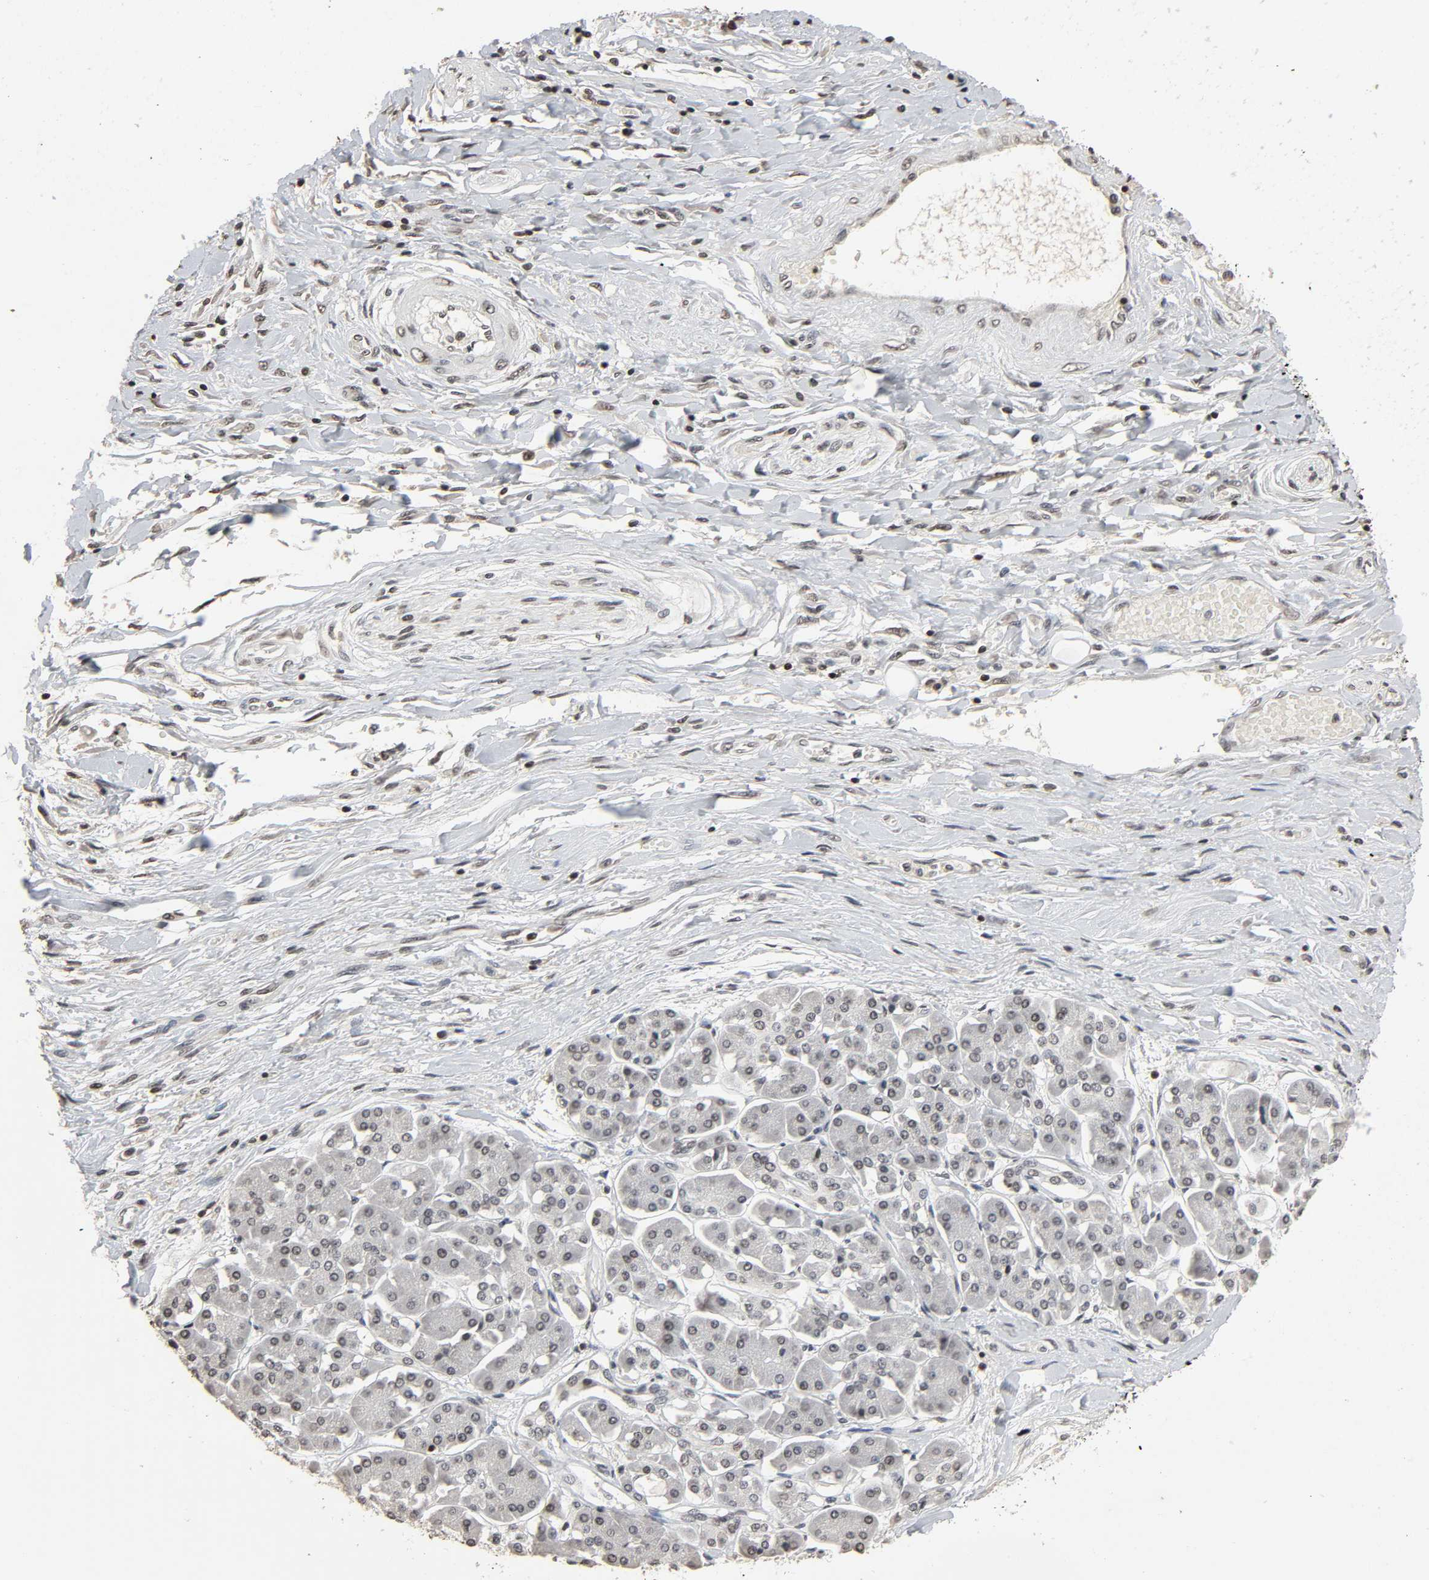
{"staining": {"intensity": "negative", "quantity": "none", "location": "none"}, "tissue": "pancreatic cancer", "cell_type": "Tumor cells", "image_type": "cancer", "snomed": [{"axis": "morphology", "description": "Adenocarcinoma, NOS"}, {"axis": "topography", "description": "Pancreas"}], "caption": "IHC image of pancreatic cancer (adenocarcinoma) stained for a protein (brown), which reveals no positivity in tumor cells.", "gene": "STK4", "patient": {"sex": "male", "age": 46}}